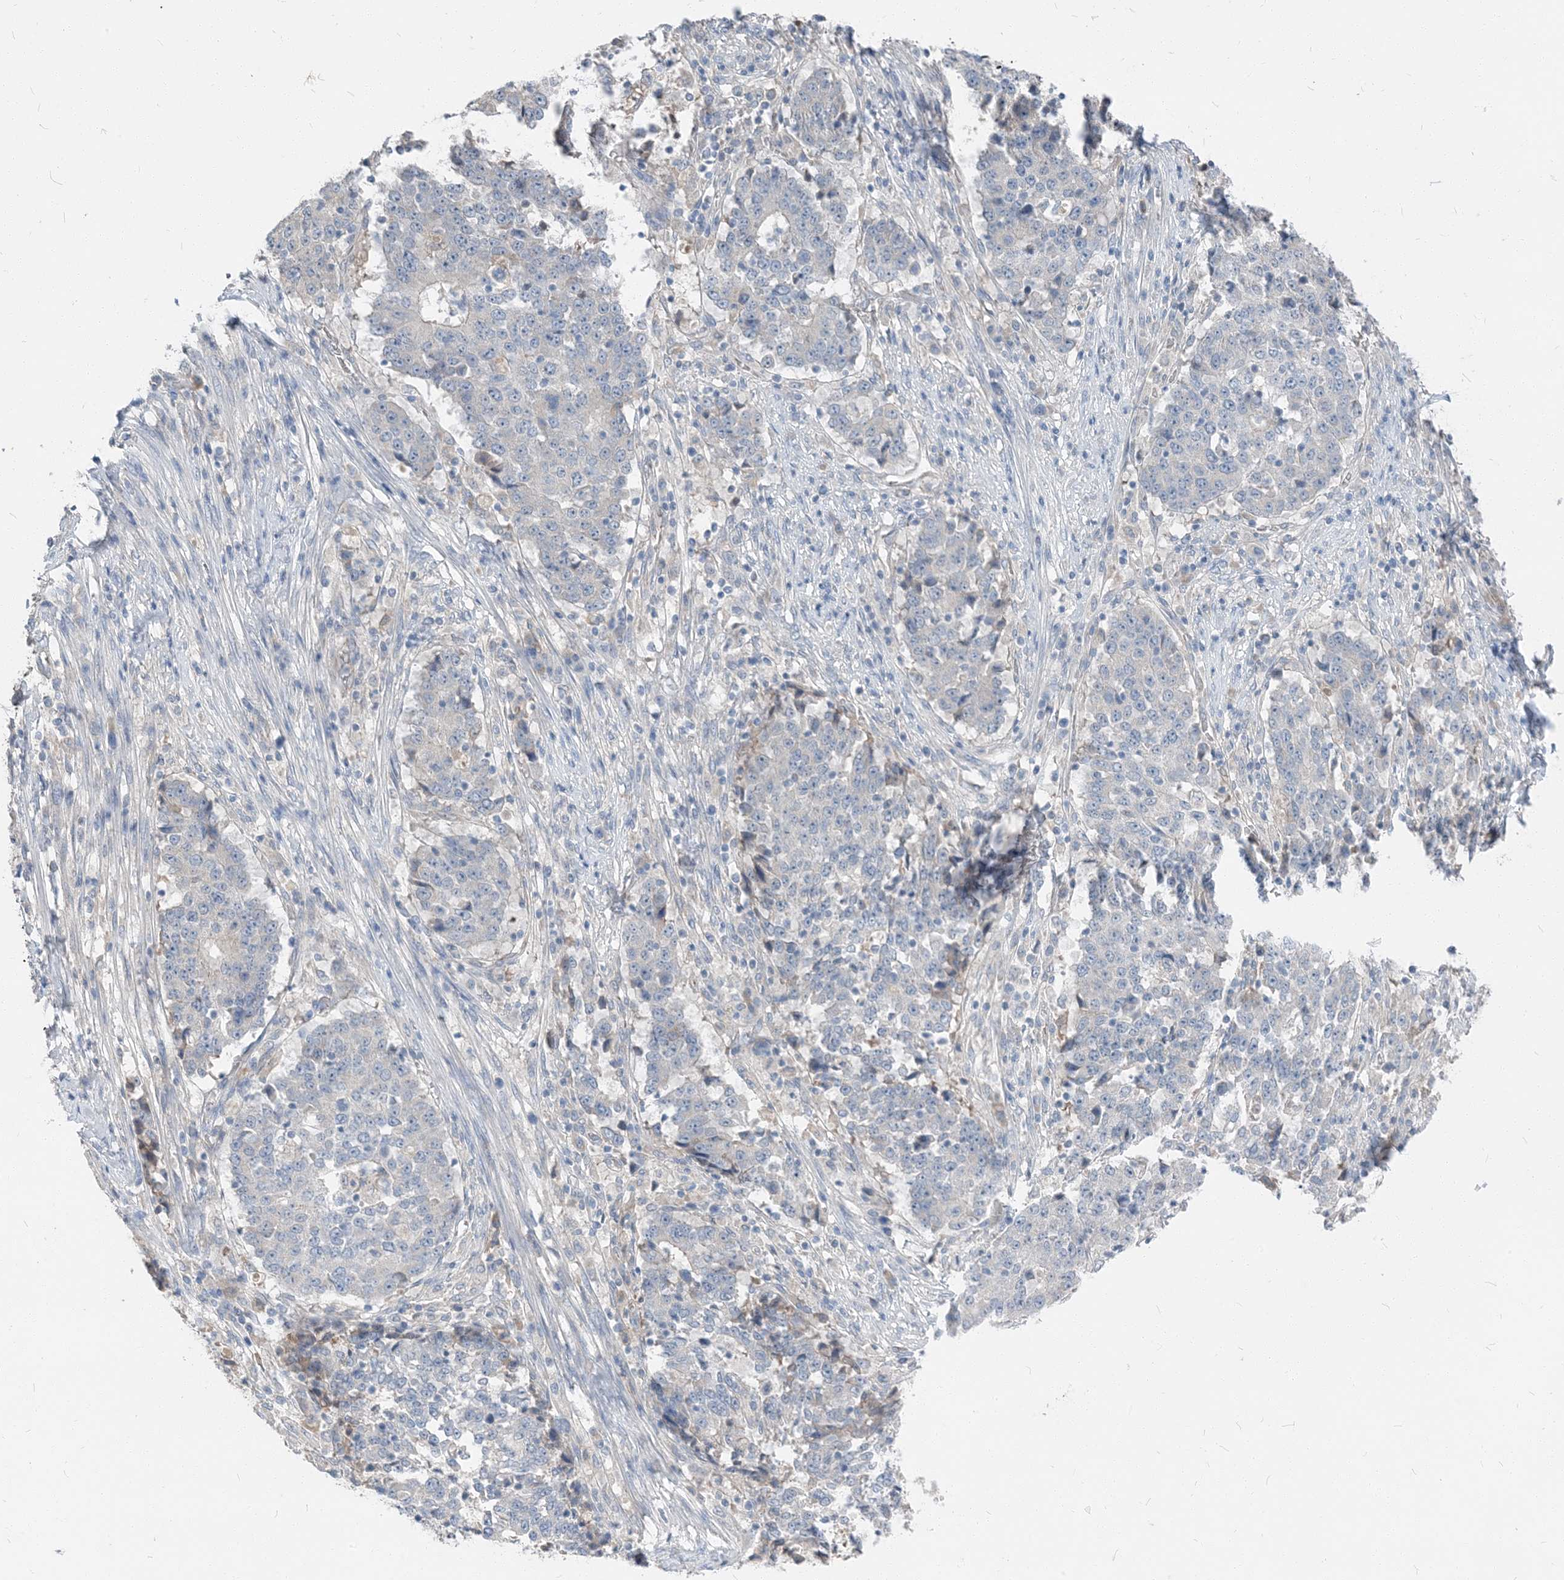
{"staining": {"intensity": "negative", "quantity": "none", "location": "none"}, "tissue": "stomach cancer", "cell_type": "Tumor cells", "image_type": "cancer", "snomed": [{"axis": "morphology", "description": "Adenocarcinoma, NOS"}, {"axis": "topography", "description": "Stomach"}], "caption": "The immunohistochemistry photomicrograph has no significant expression in tumor cells of adenocarcinoma (stomach) tissue.", "gene": "NCOA7", "patient": {"sex": "male", "age": 59}}